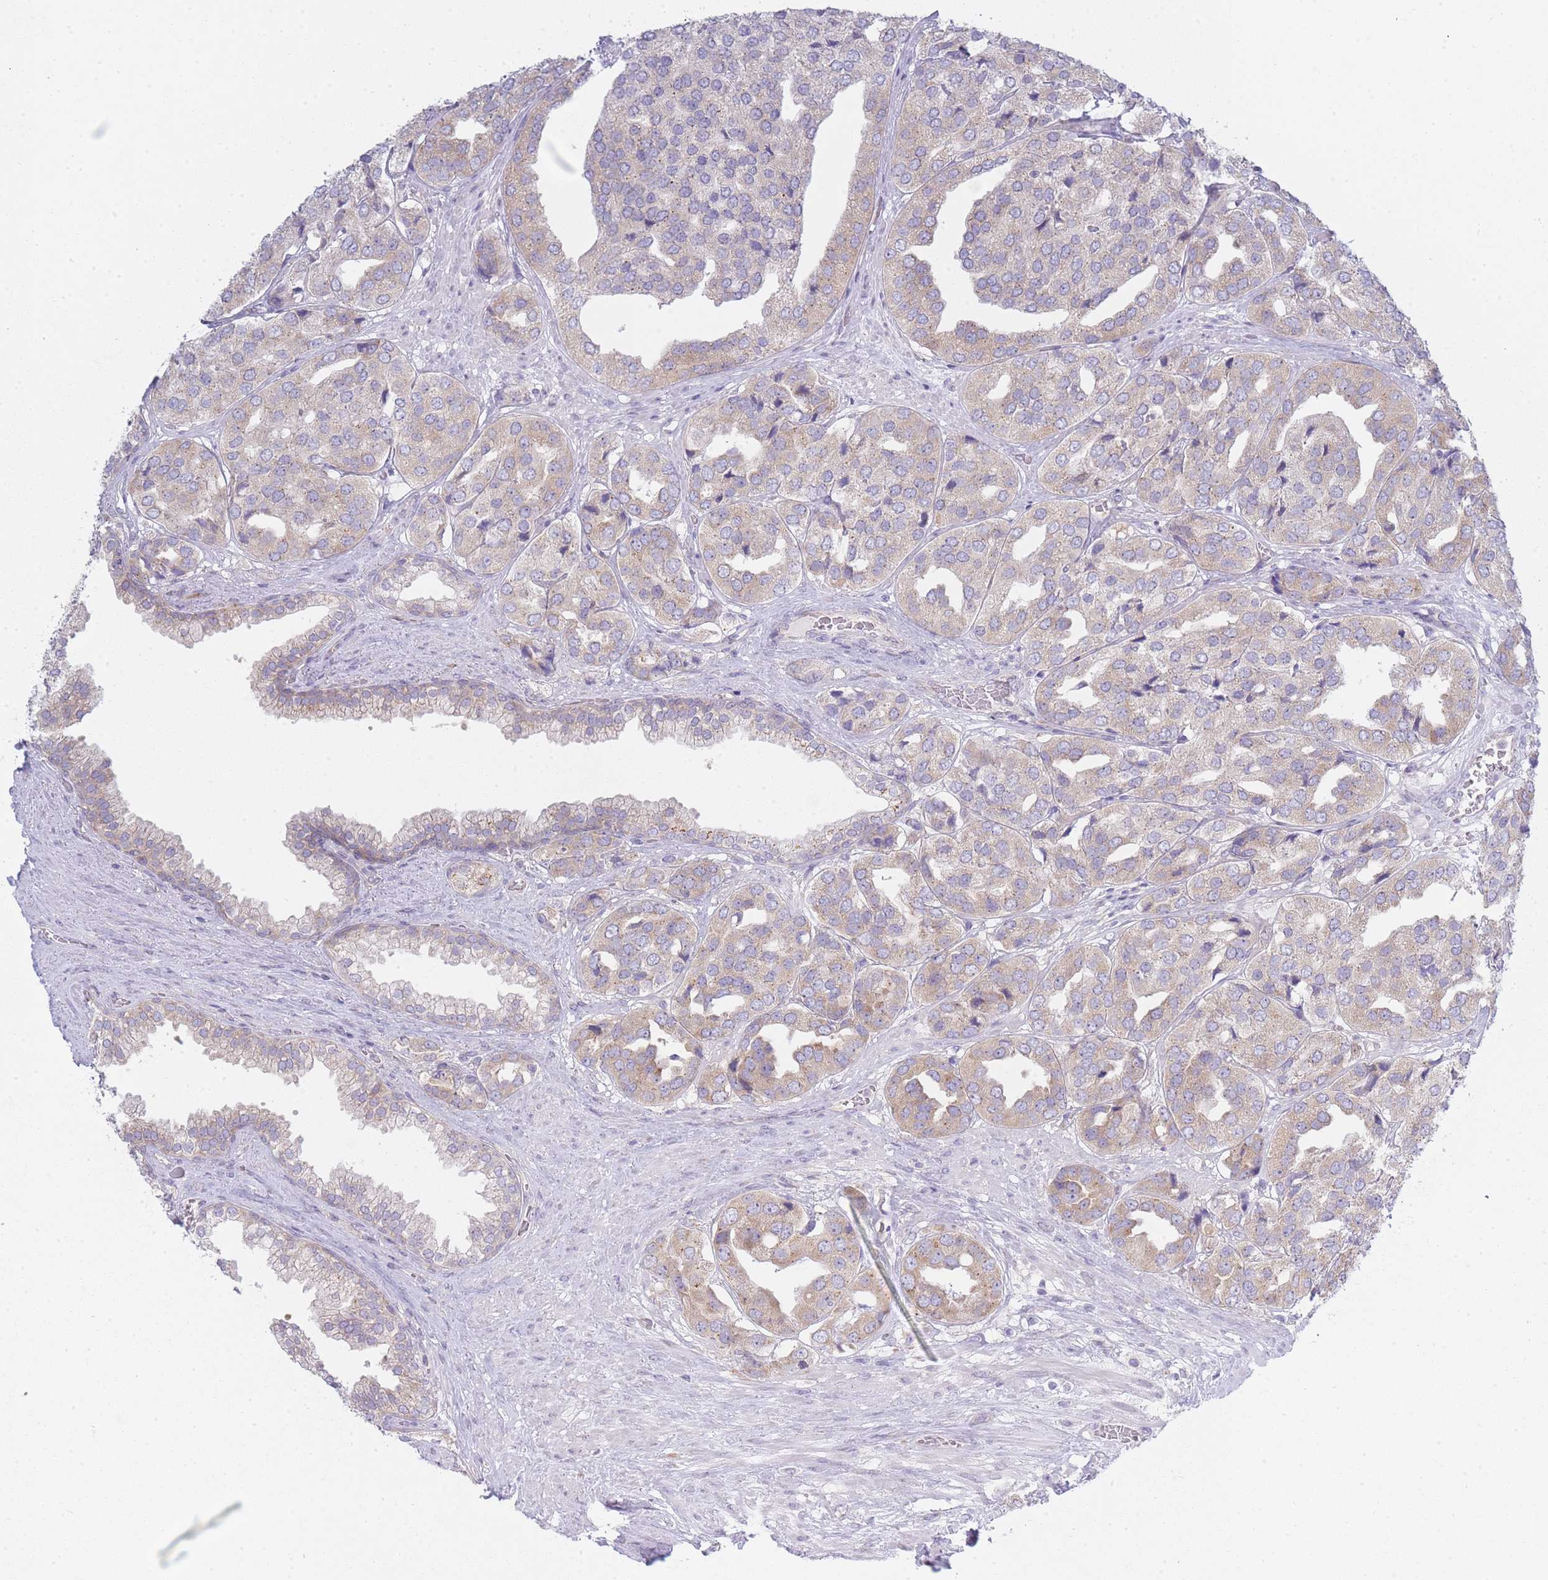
{"staining": {"intensity": "weak", "quantity": ">75%", "location": "cytoplasmic/membranous"}, "tissue": "prostate cancer", "cell_type": "Tumor cells", "image_type": "cancer", "snomed": [{"axis": "morphology", "description": "Adenocarcinoma, High grade"}, {"axis": "topography", "description": "Prostate"}], "caption": "High-grade adenocarcinoma (prostate) tissue displays weak cytoplasmic/membranous expression in about >75% of tumor cells, visualized by immunohistochemistry. (DAB (3,3'-diaminobenzidine) = brown stain, brightfield microscopy at high magnification).", "gene": "OR5L2", "patient": {"sex": "male", "age": 63}}